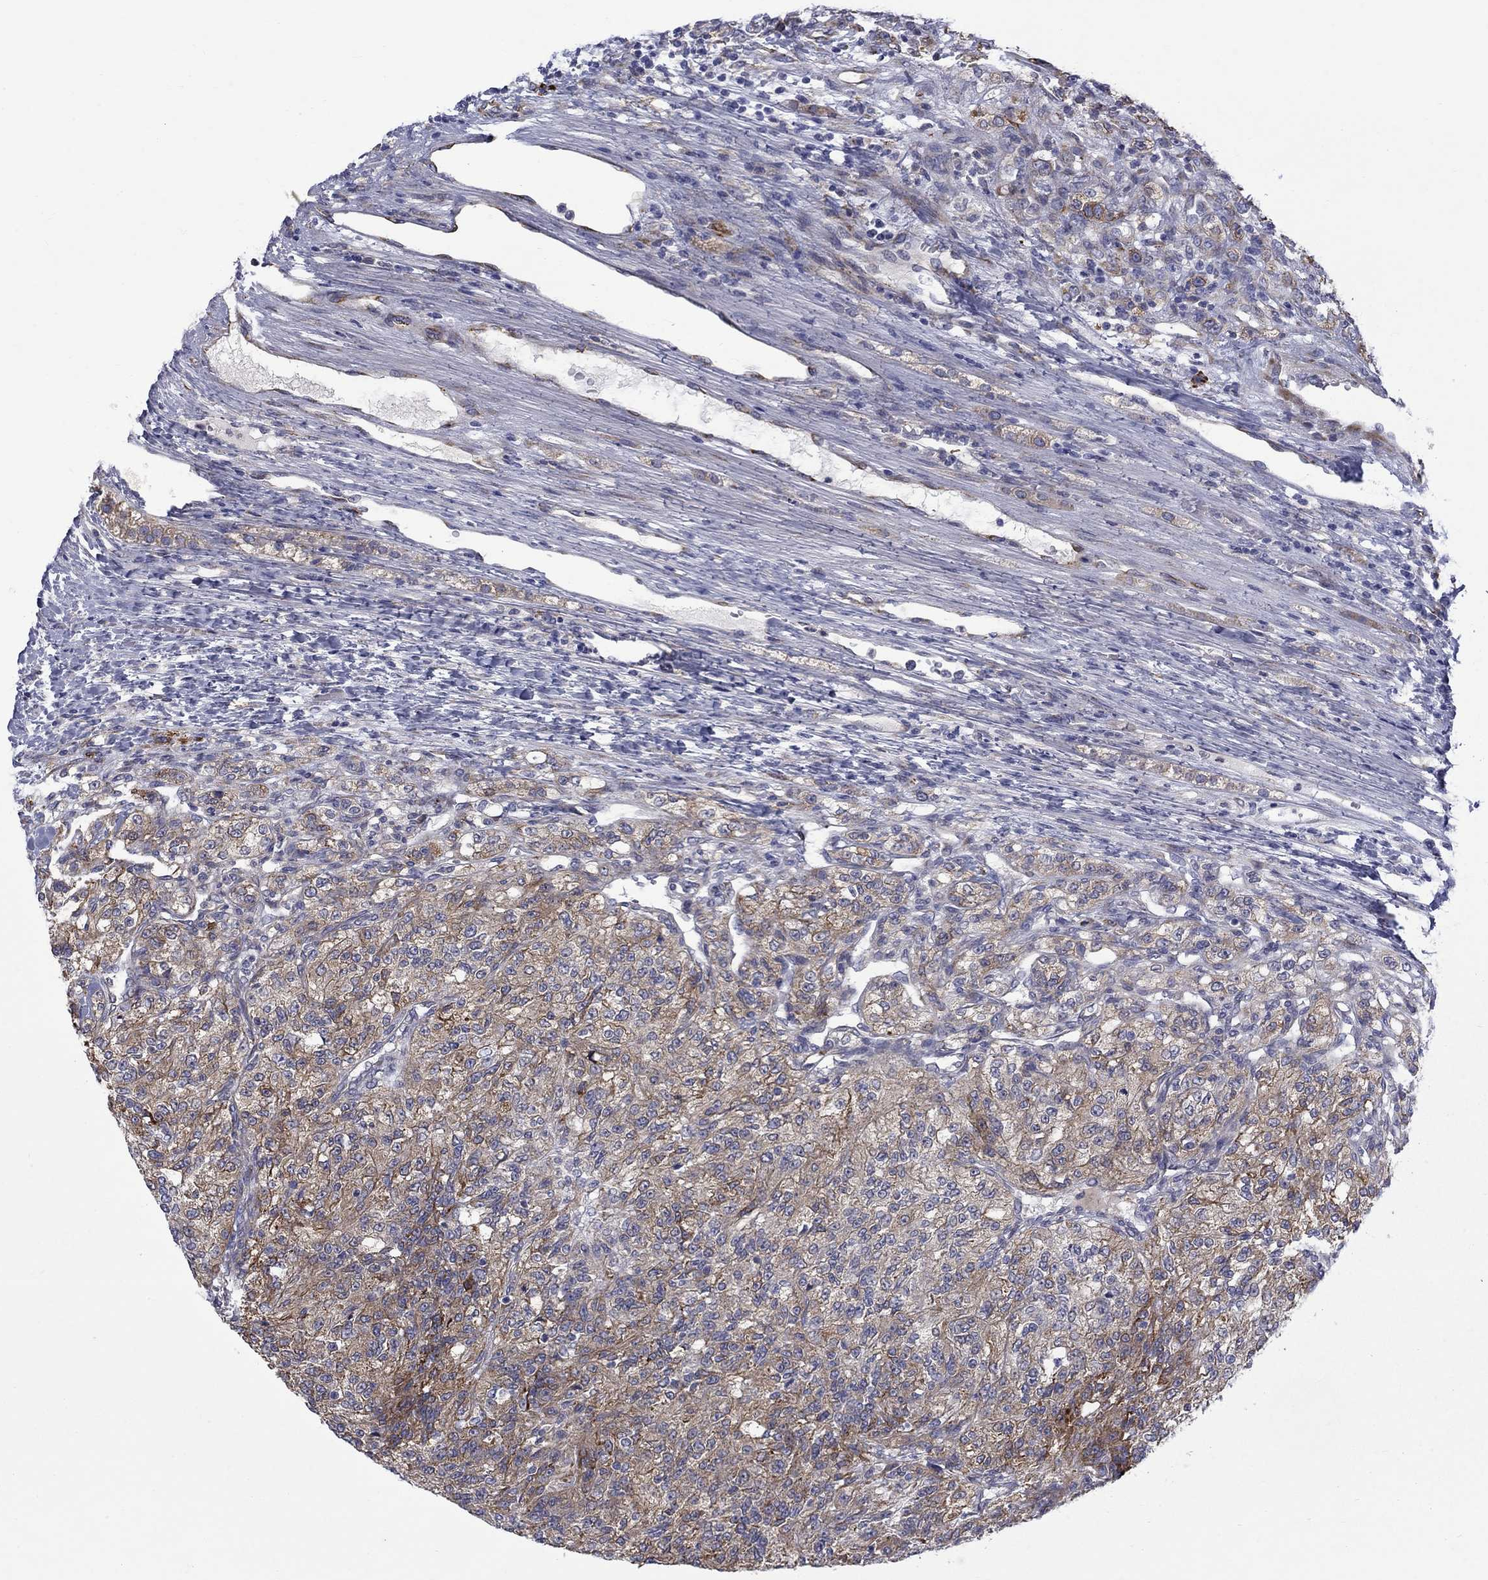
{"staining": {"intensity": "moderate", "quantity": "25%-75%", "location": "cytoplasmic/membranous"}, "tissue": "renal cancer", "cell_type": "Tumor cells", "image_type": "cancer", "snomed": [{"axis": "morphology", "description": "Adenocarcinoma, NOS"}, {"axis": "topography", "description": "Kidney"}], "caption": "This micrograph reveals immunohistochemistry (IHC) staining of human renal adenocarcinoma, with medium moderate cytoplasmic/membranous expression in about 25%-75% of tumor cells.", "gene": "ASNS", "patient": {"sex": "female", "age": 63}}